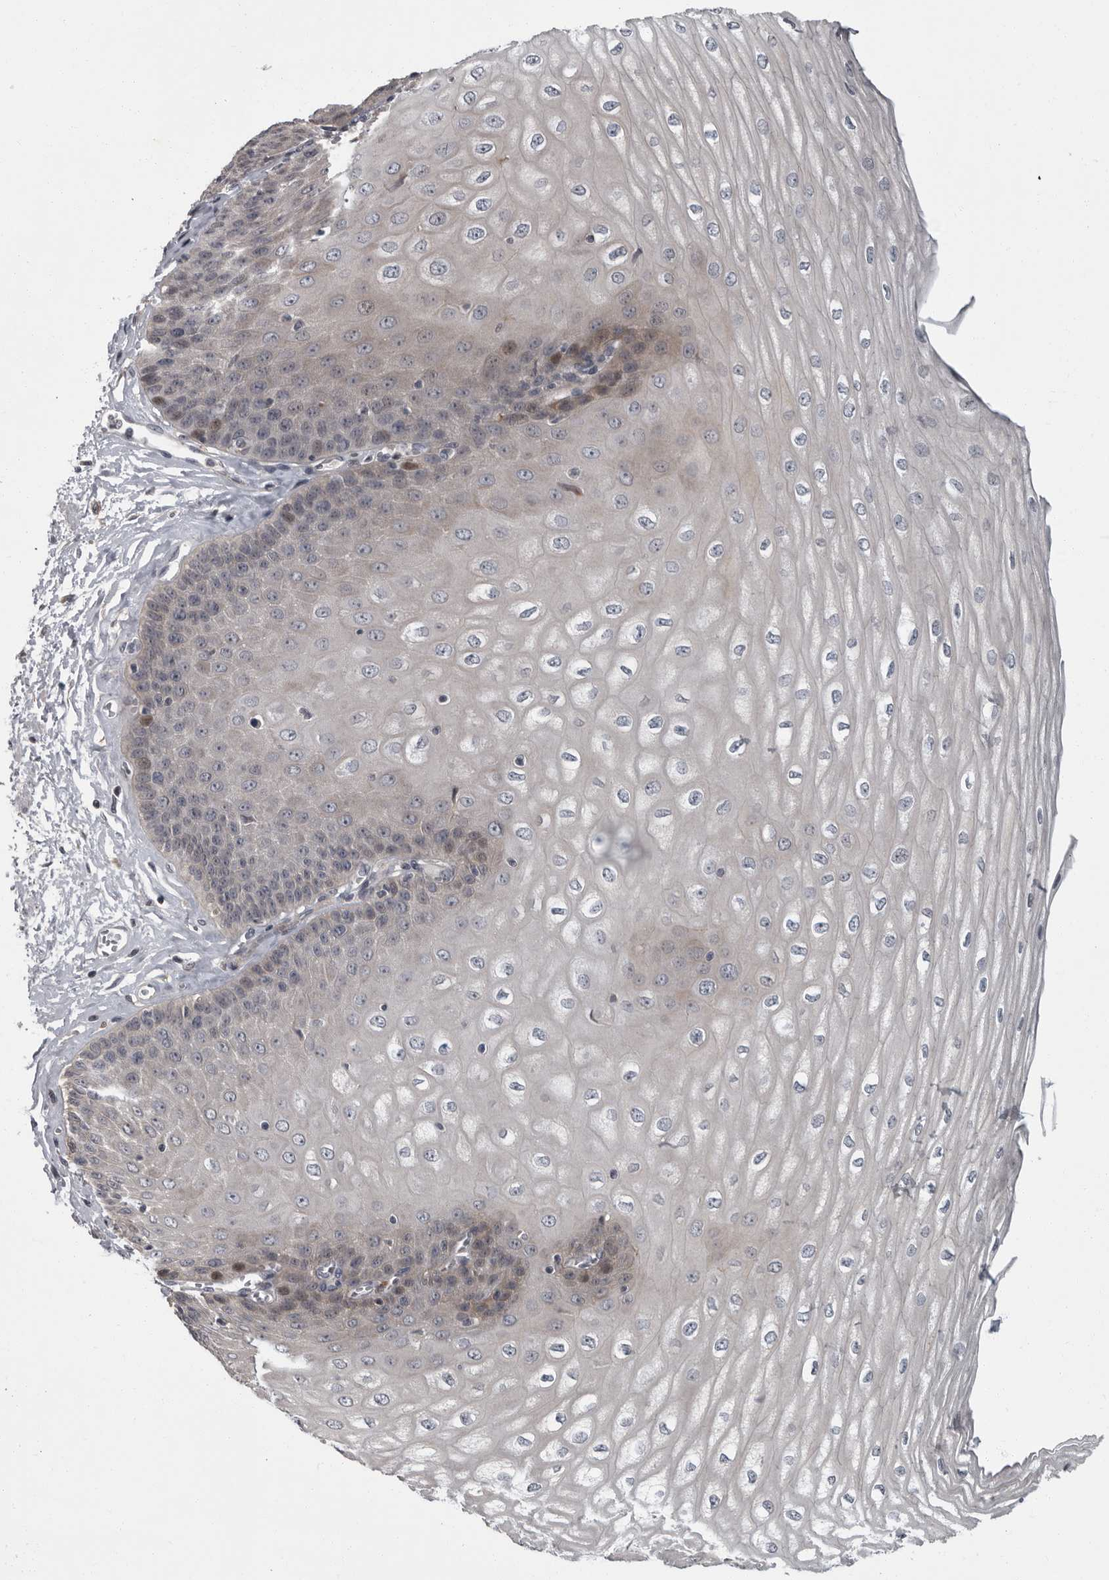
{"staining": {"intensity": "weak", "quantity": "<25%", "location": "cytoplasmic/membranous"}, "tissue": "esophagus", "cell_type": "Squamous epithelial cells", "image_type": "normal", "snomed": [{"axis": "morphology", "description": "Normal tissue, NOS"}, {"axis": "topography", "description": "Esophagus"}], "caption": "Immunohistochemistry image of normal esophagus: esophagus stained with DAB demonstrates no significant protein positivity in squamous epithelial cells. Nuclei are stained in blue.", "gene": "PDE7A", "patient": {"sex": "male", "age": 60}}